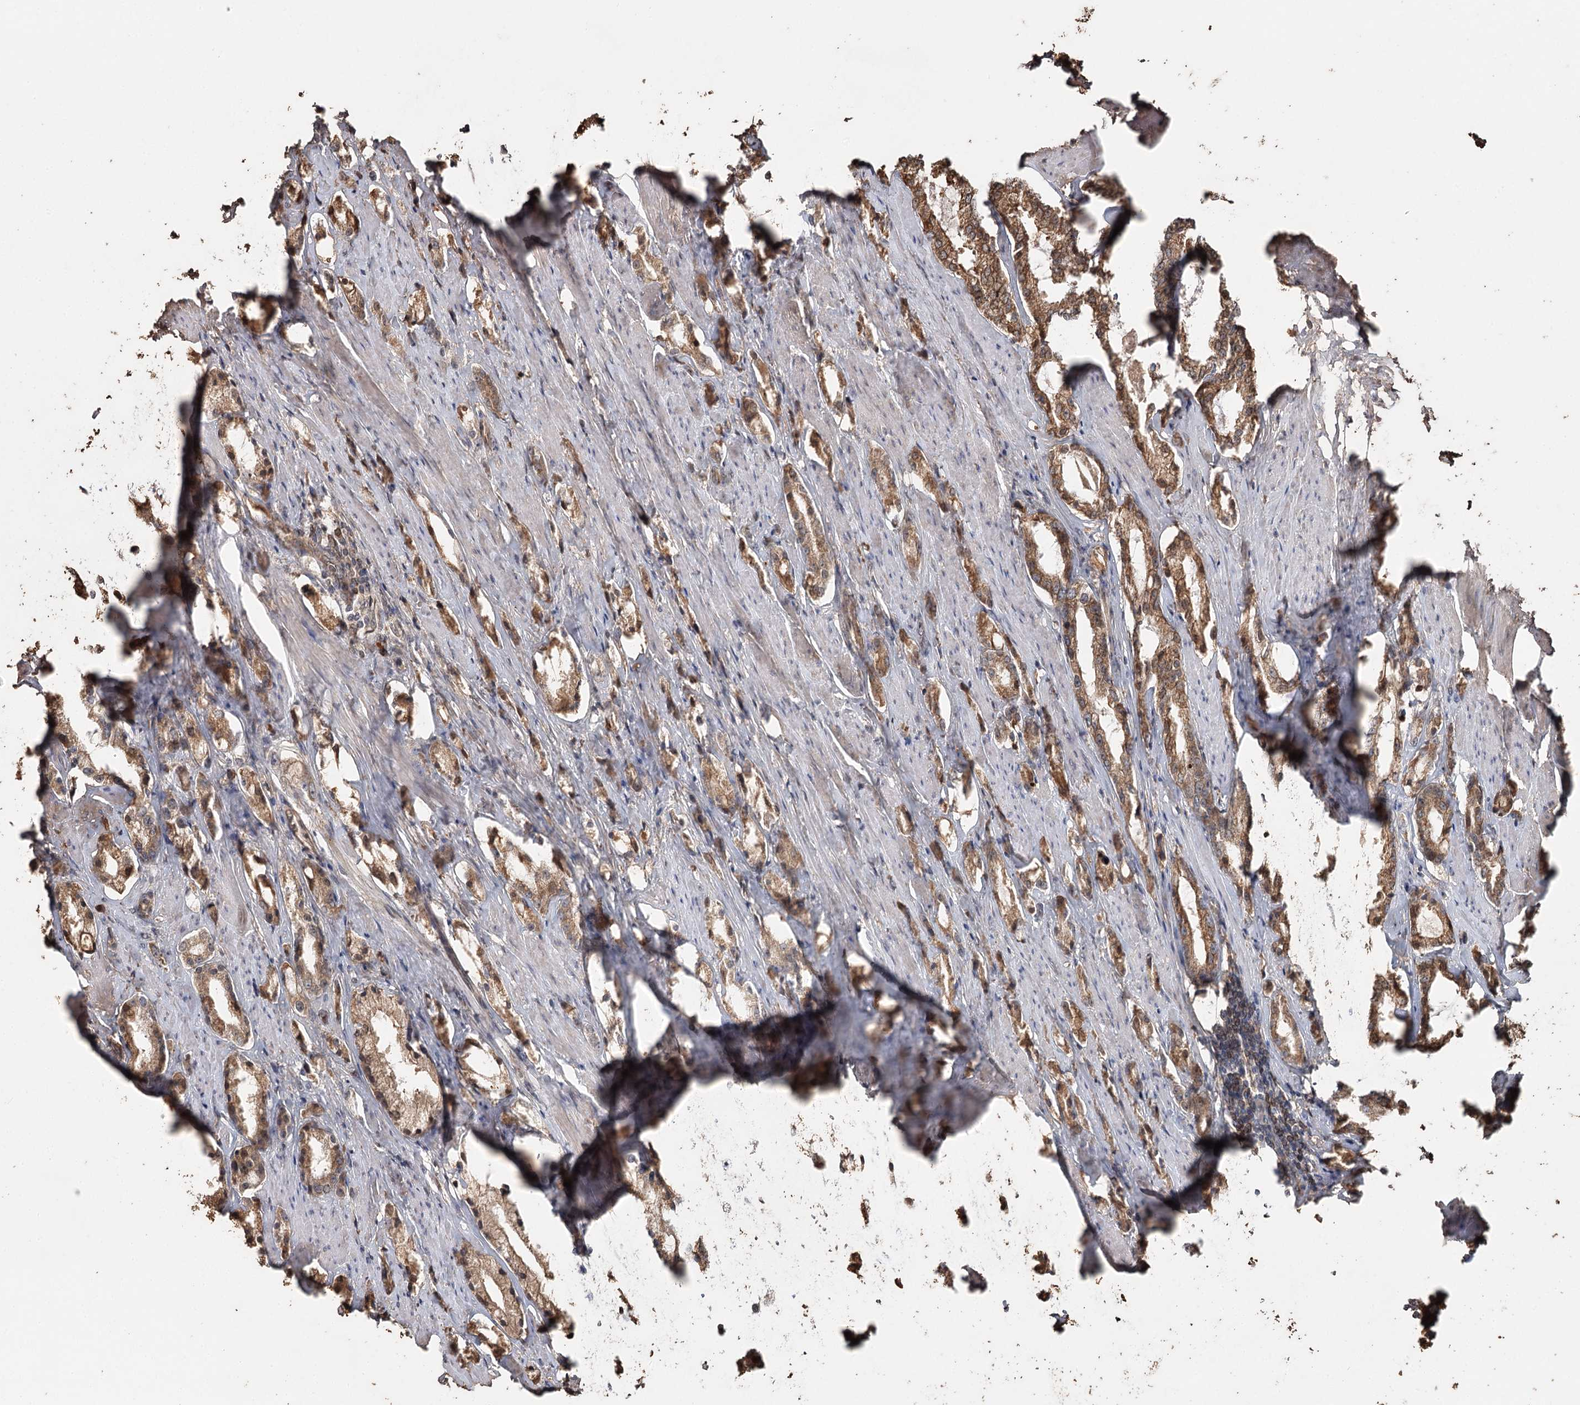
{"staining": {"intensity": "moderate", "quantity": ">75%", "location": "cytoplasmic/membranous"}, "tissue": "prostate cancer", "cell_type": "Tumor cells", "image_type": "cancer", "snomed": [{"axis": "morphology", "description": "Adenocarcinoma, High grade"}, {"axis": "topography", "description": "Prostate"}], "caption": "Immunohistochemical staining of prostate cancer exhibits moderate cytoplasmic/membranous protein positivity in approximately >75% of tumor cells.", "gene": "SYVN1", "patient": {"sex": "male", "age": 66}}